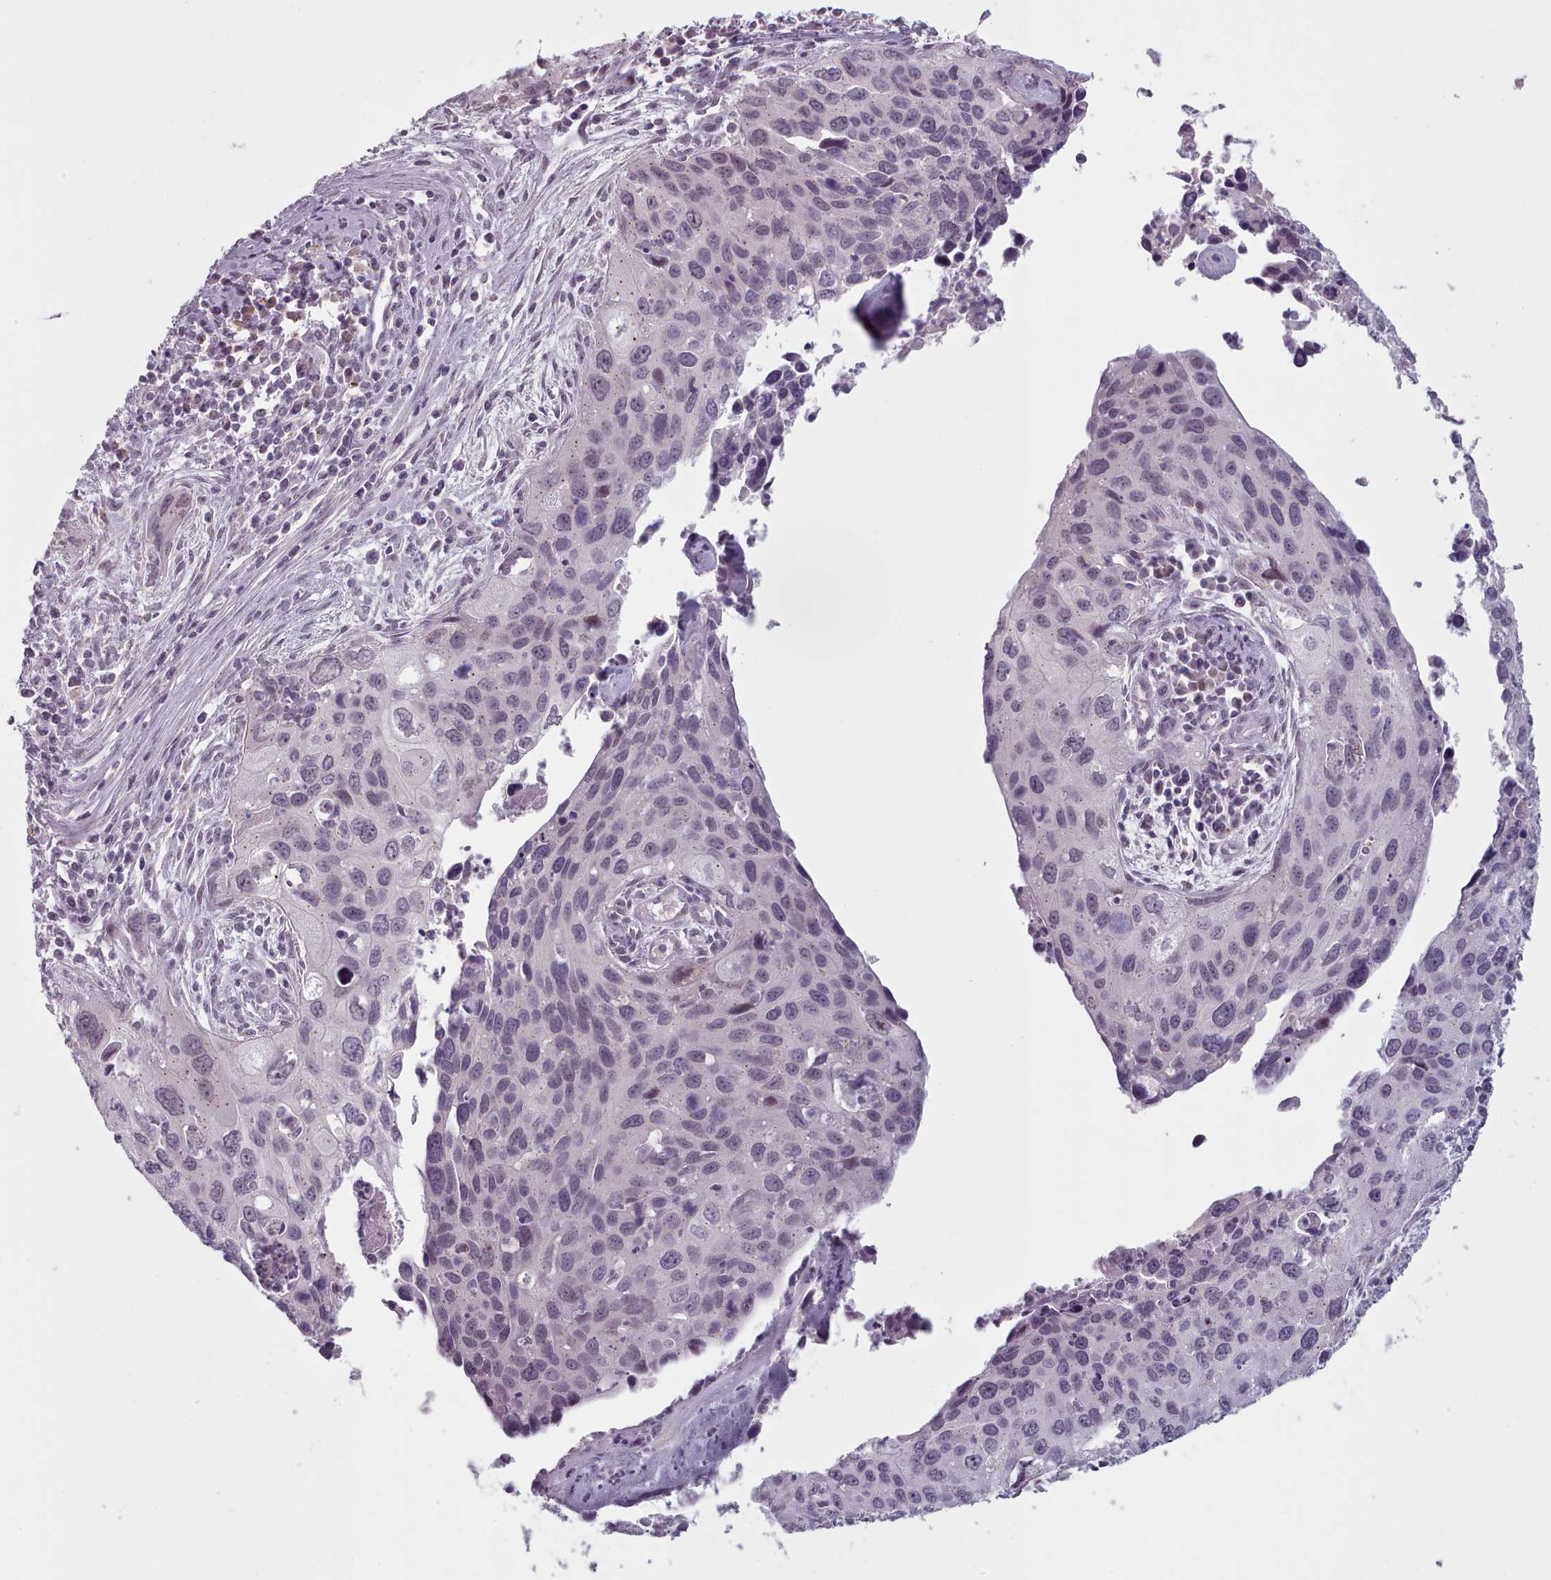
{"staining": {"intensity": "weak", "quantity": "<25%", "location": "nuclear"}, "tissue": "cervical cancer", "cell_type": "Tumor cells", "image_type": "cancer", "snomed": [{"axis": "morphology", "description": "Squamous cell carcinoma, NOS"}, {"axis": "topography", "description": "Cervix"}], "caption": "Photomicrograph shows no significant protein expression in tumor cells of cervical squamous cell carcinoma.", "gene": "PBX4", "patient": {"sex": "female", "age": 55}}